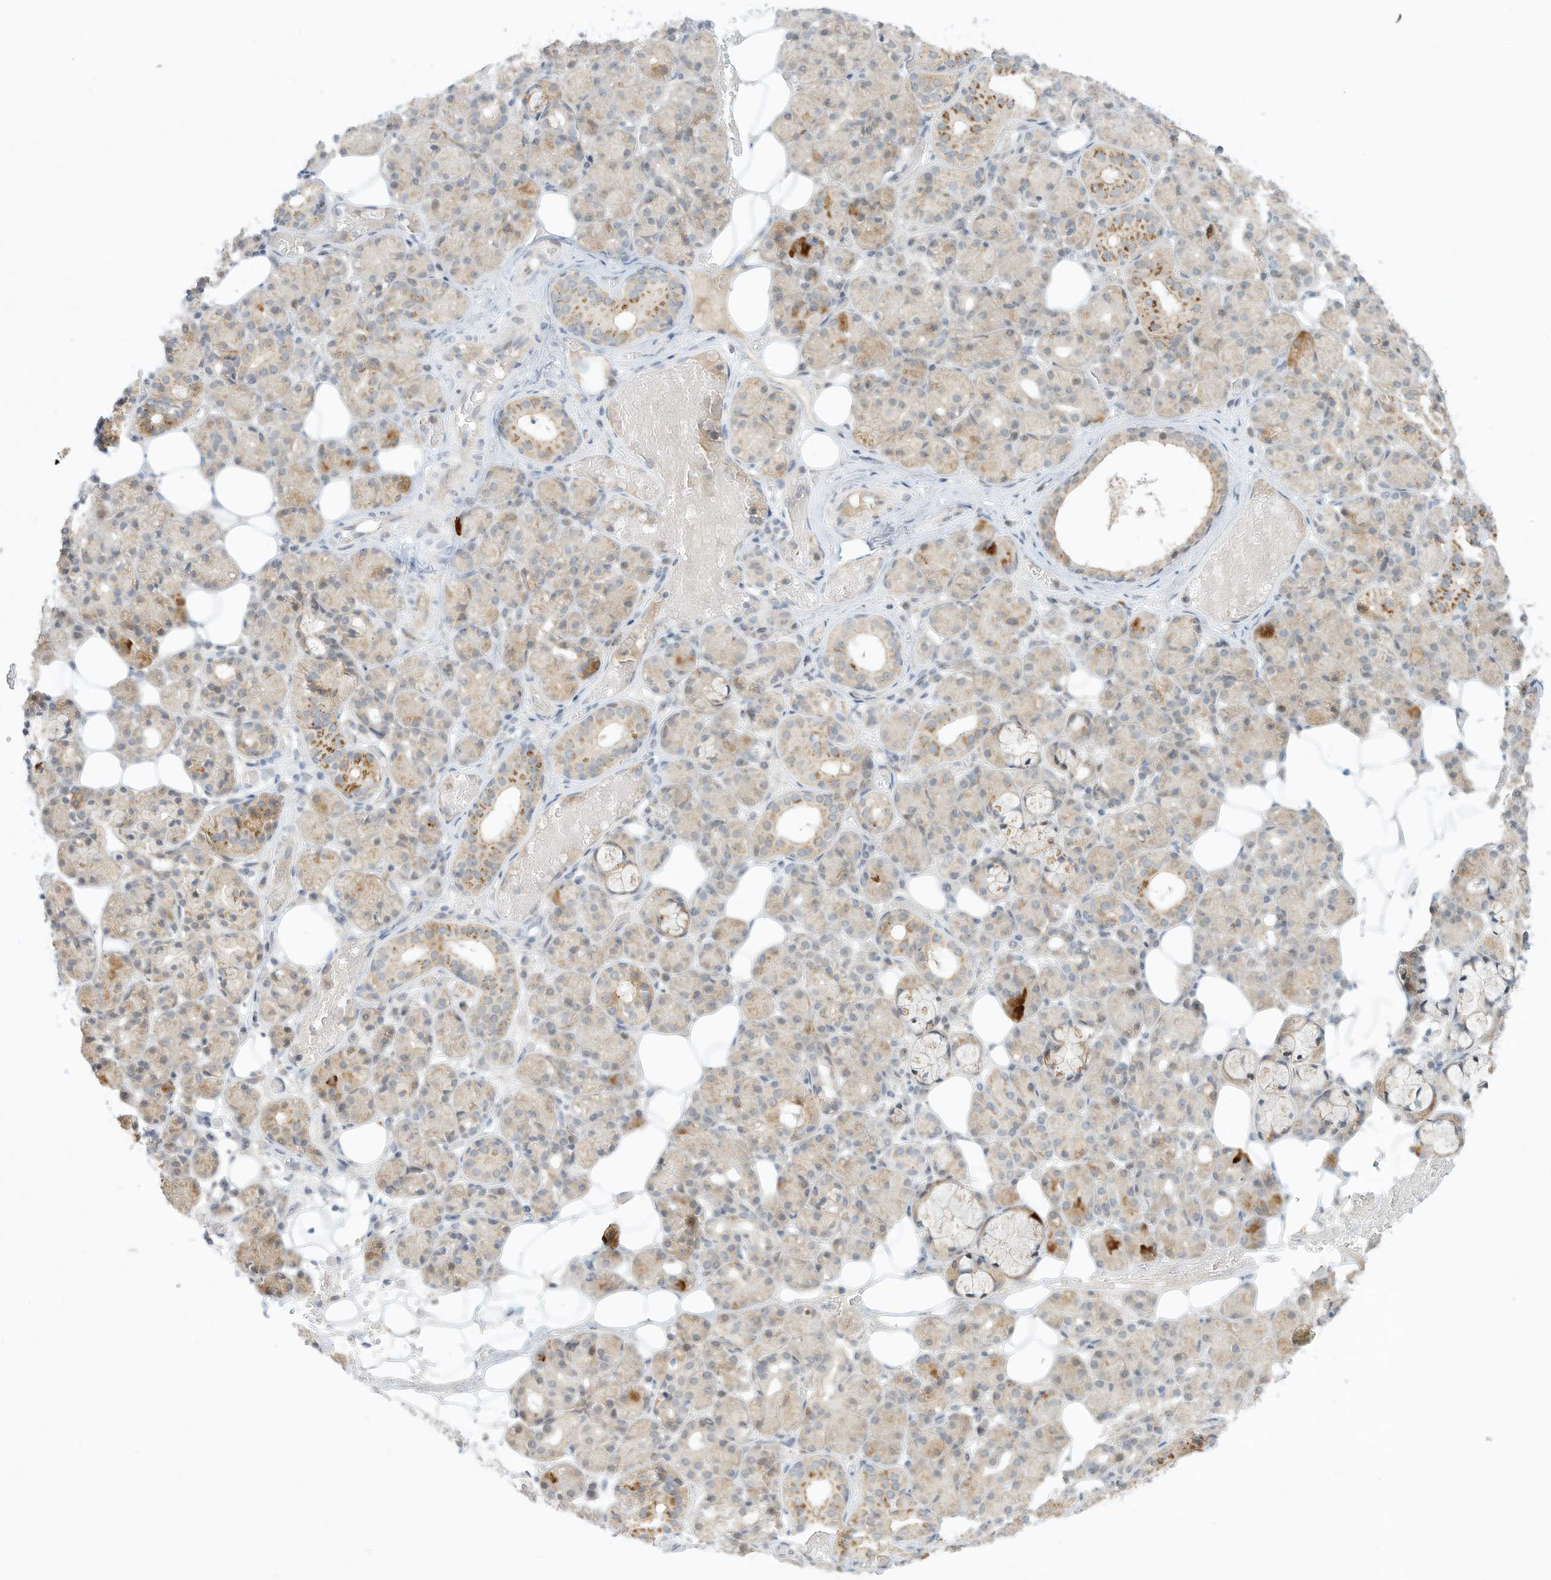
{"staining": {"intensity": "strong", "quantity": "25%-75%", "location": "cytoplasmic/membranous,nuclear"}, "tissue": "salivary gland", "cell_type": "Glandular cells", "image_type": "normal", "snomed": [{"axis": "morphology", "description": "Normal tissue, NOS"}, {"axis": "topography", "description": "Salivary gland"}], "caption": "Salivary gland stained with DAB (3,3'-diaminobenzidine) IHC shows high levels of strong cytoplasmic/membranous,nuclear expression in approximately 25%-75% of glandular cells. (DAB = brown stain, brightfield microscopy at high magnification).", "gene": "PAK6", "patient": {"sex": "male", "age": 63}}